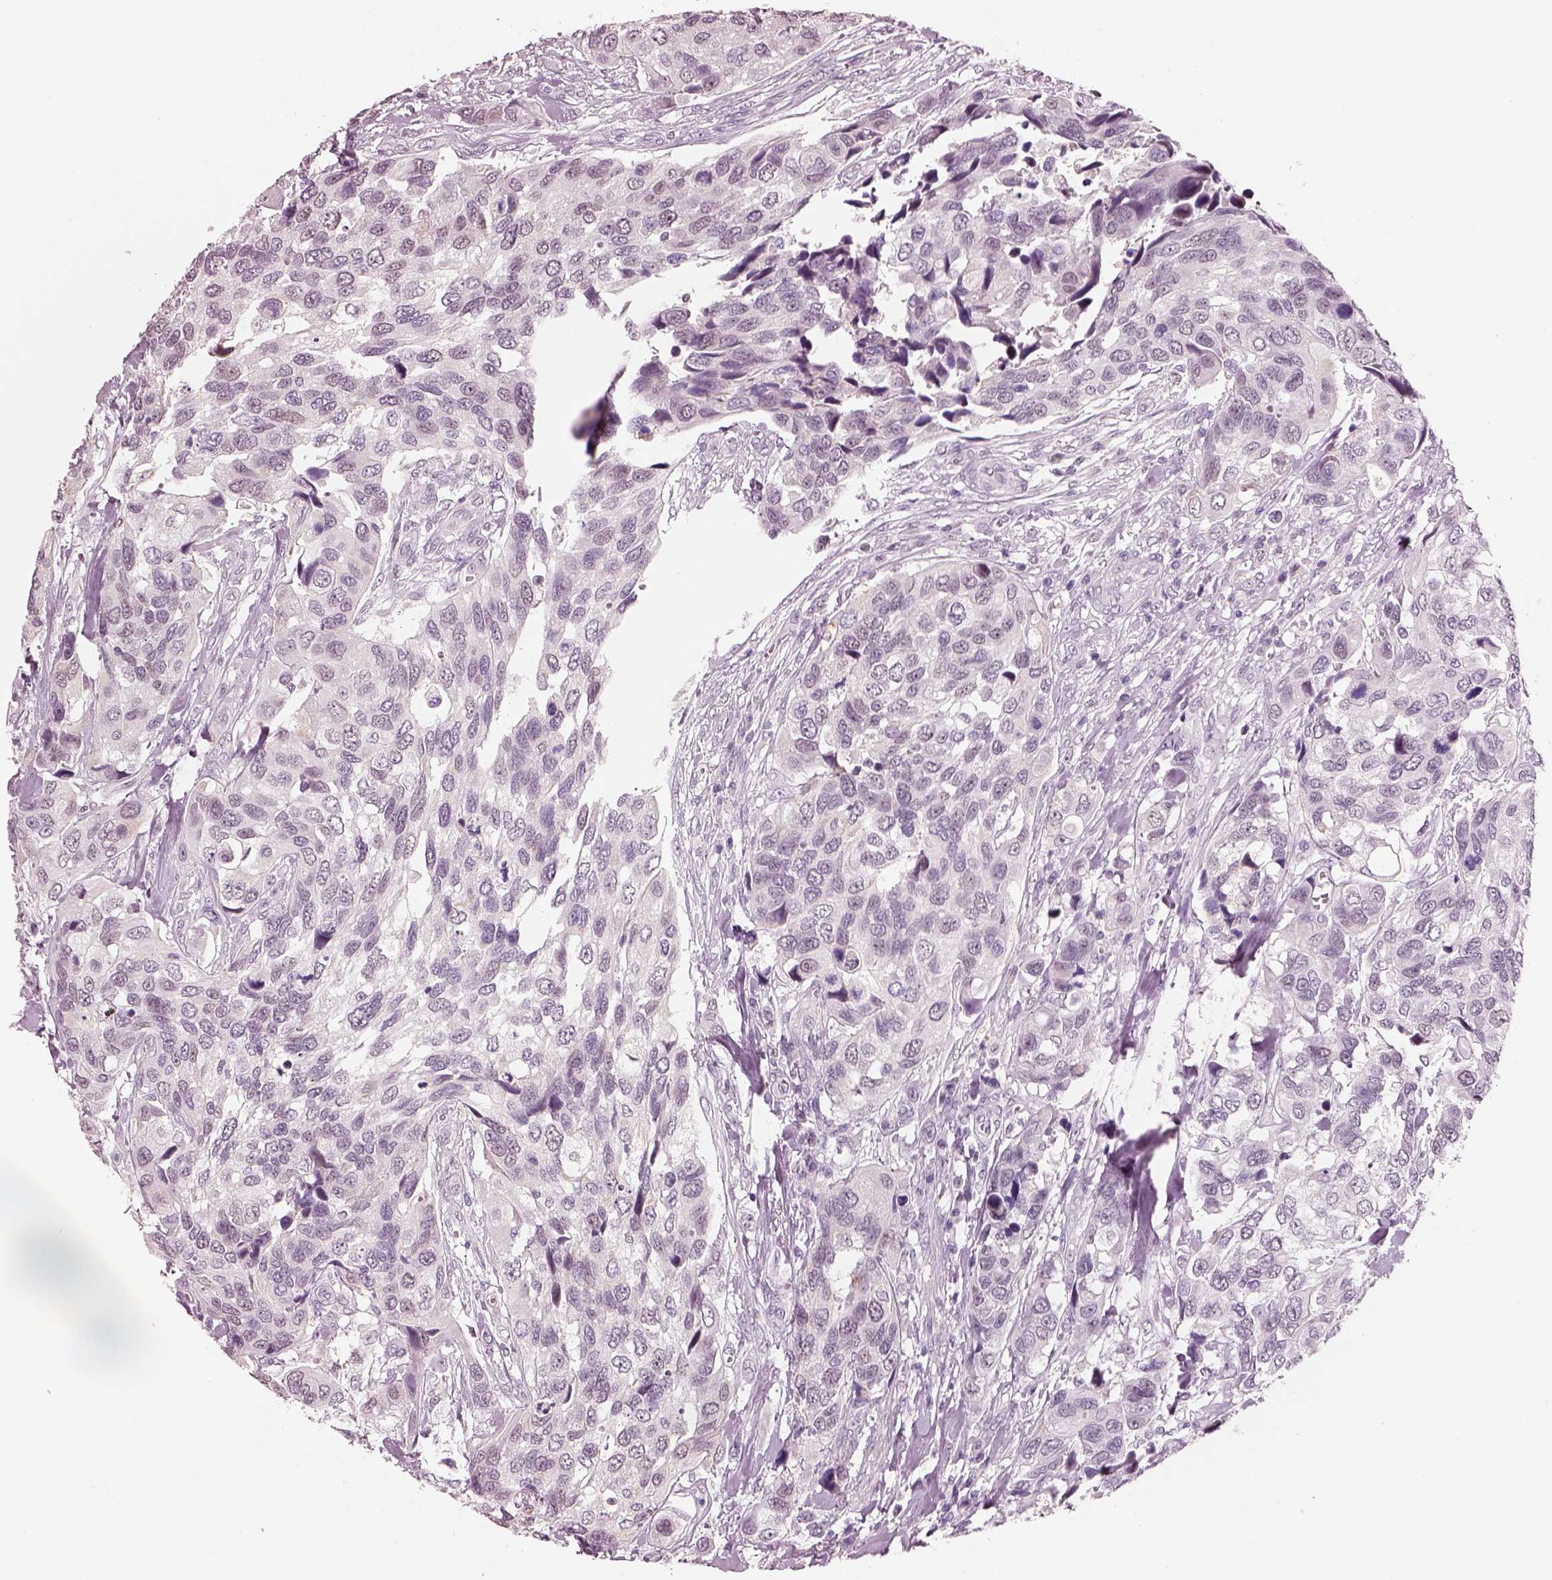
{"staining": {"intensity": "negative", "quantity": "none", "location": "none"}, "tissue": "urothelial cancer", "cell_type": "Tumor cells", "image_type": "cancer", "snomed": [{"axis": "morphology", "description": "Urothelial carcinoma, High grade"}, {"axis": "topography", "description": "Urinary bladder"}], "caption": "Immunohistochemical staining of human urothelial carcinoma (high-grade) displays no significant staining in tumor cells. (DAB (3,3'-diaminobenzidine) immunohistochemistry (IHC), high magnification).", "gene": "ELSPBP1", "patient": {"sex": "male", "age": 60}}